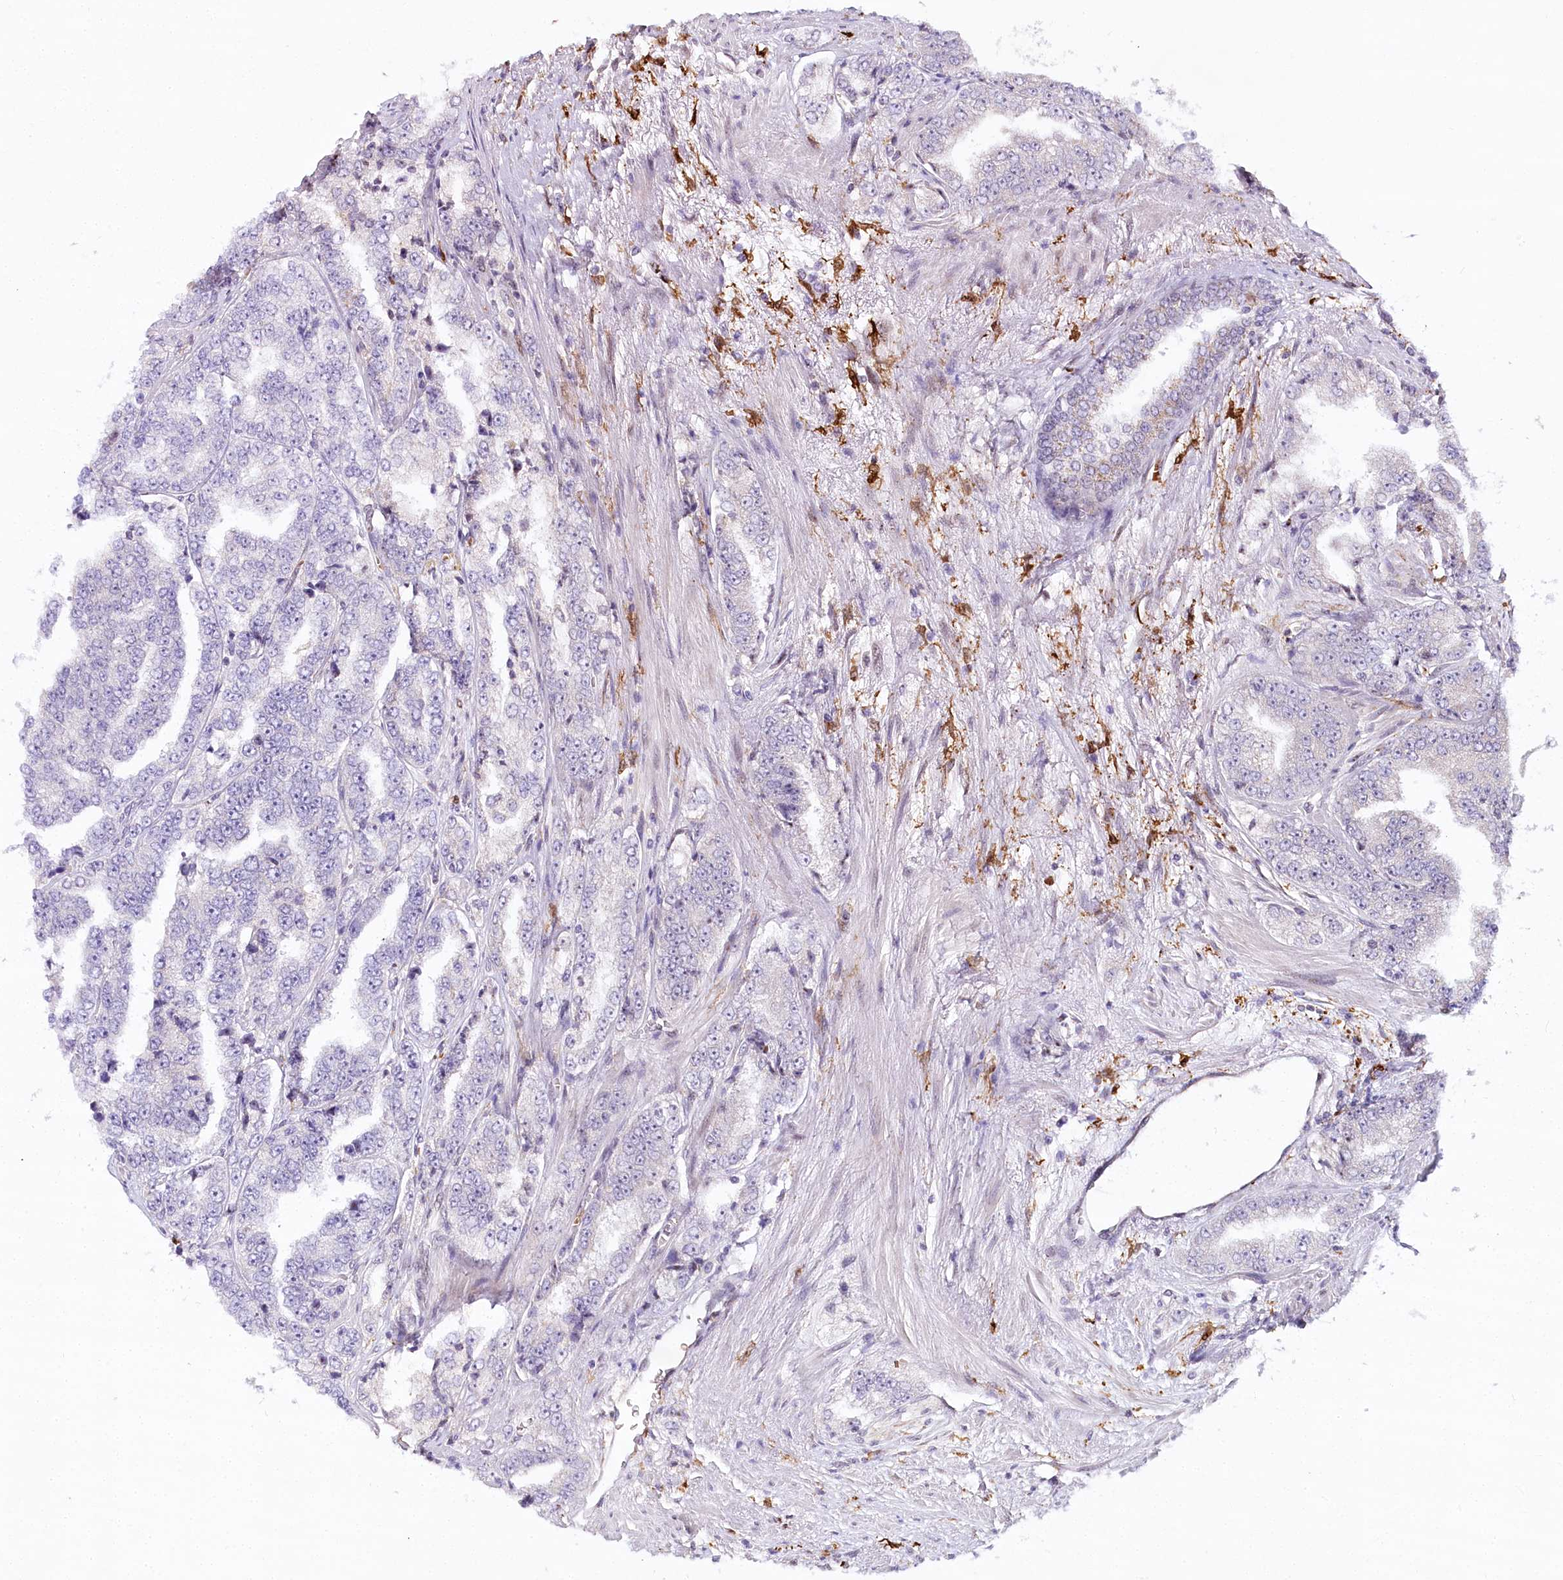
{"staining": {"intensity": "negative", "quantity": "none", "location": "none"}, "tissue": "prostate cancer", "cell_type": "Tumor cells", "image_type": "cancer", "snomed": [{"axis": "morphology", "description": "Adenocarcinoma, High grade"}, {"axis": "topography", "description": "Prostate"}], "caption": "An image of prostate high-grade adenocarcinoma stained for a protein demonstrates no brown staining in tumor cells.", "gene": "WDR36", "patient": {"sex": "male", "age": 71}}